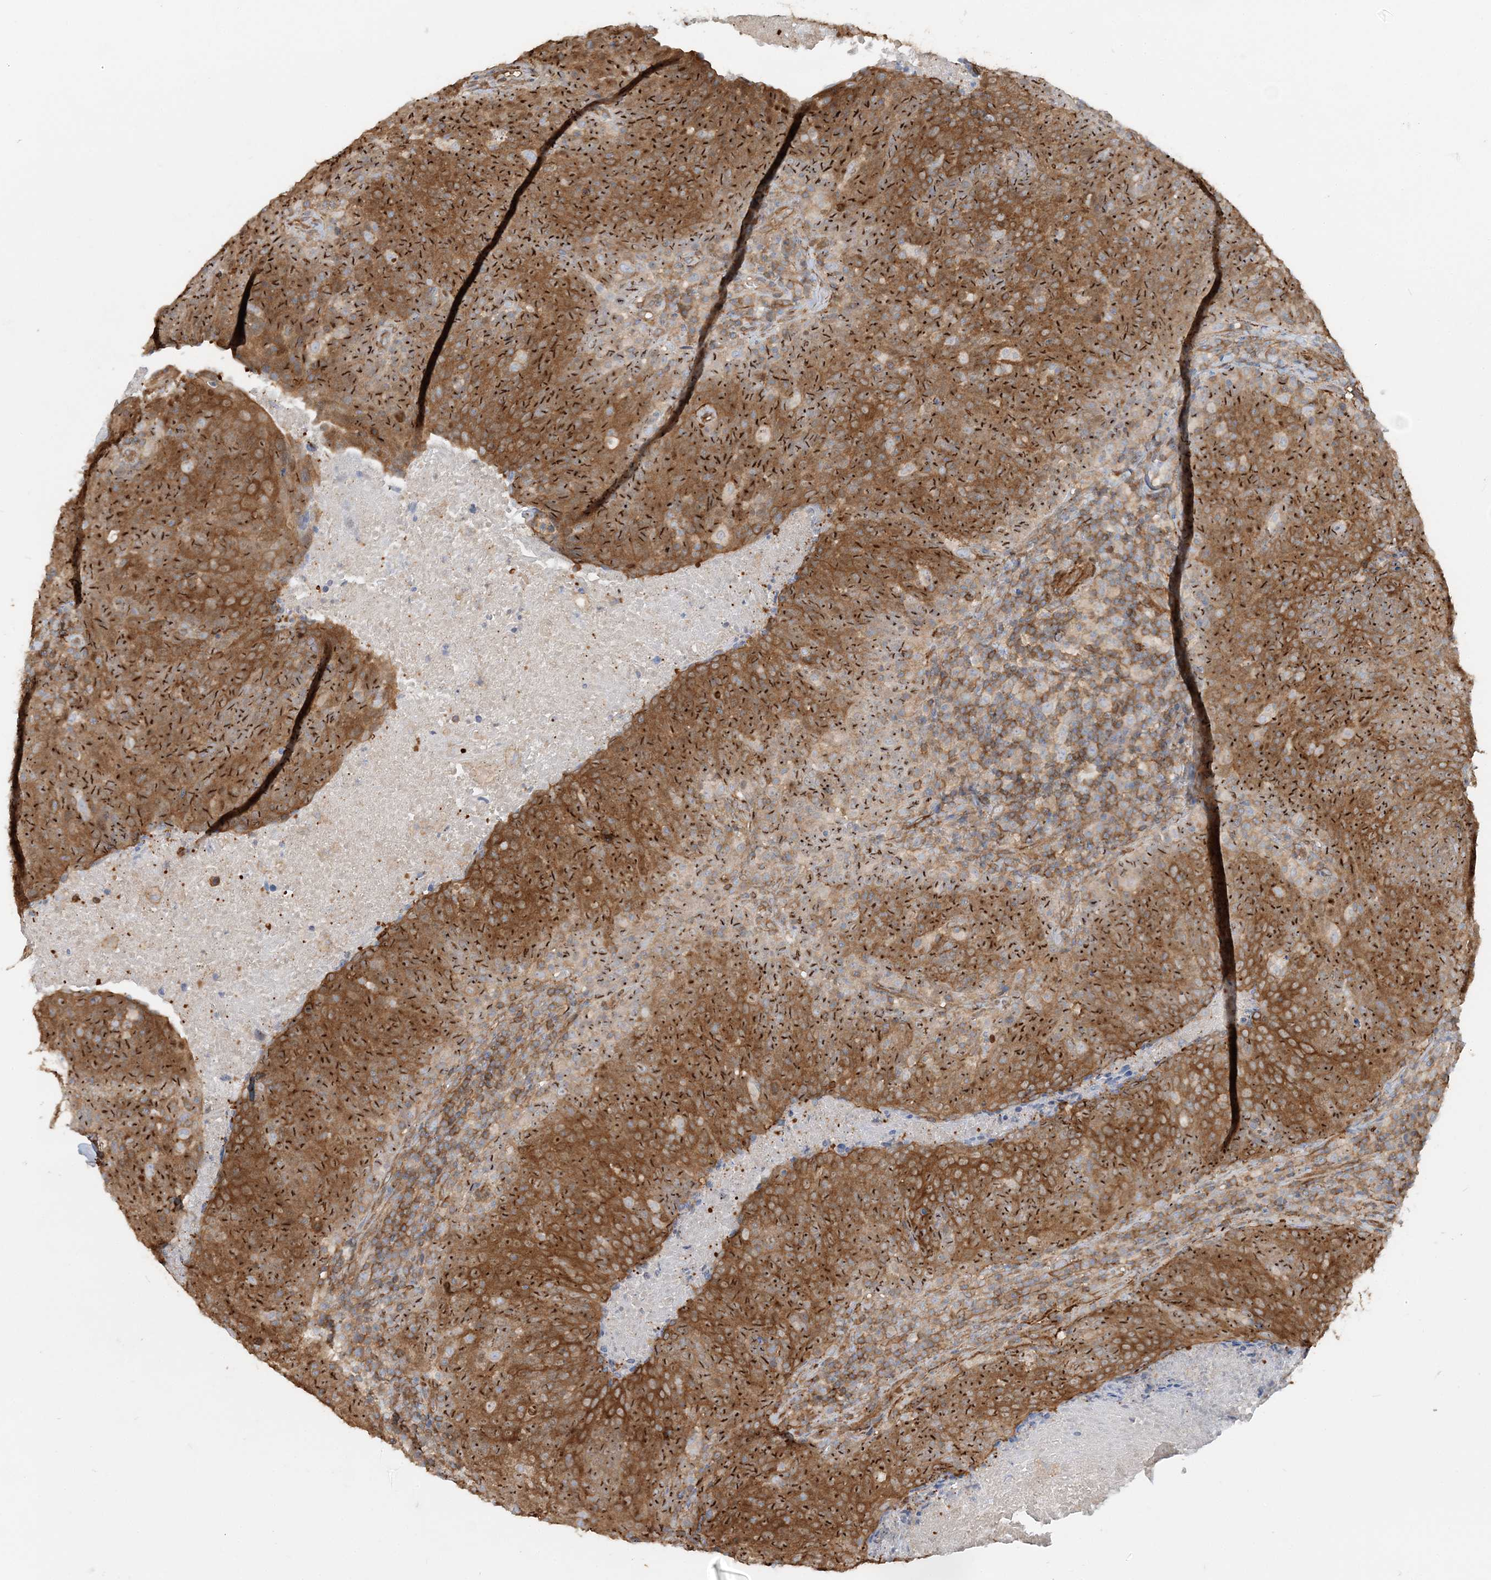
{"staining": {"intensity": "moderate", "quantity": ">75%", "location": "cytoplasmic/membranous"}, "tissue": "head and neck cancer", "cell_type": "Tumor cells", "image_type": "cancer", "snomed": [{"axis": "morphology", "description": "Squamous cell carcinoma, NOS"}, {"axis": "morphology", "description": "Squamous cell carcinoma, metastatic, NOS"}, {"axis": "topography", "description": "Lymph node"}, {"axis": "topography", "description": "Head-Neck"}], "caption": "Immunohistochemistry micrograph of head and neck metastatic squamous cell carcinoma stained for a protein (brown), which displays medium levels of moderate cytoplasmic/membranous expression in about >75% of tumor cells.", "gene": "DSTN", "patient": {"sex": "male", "age": 62}}